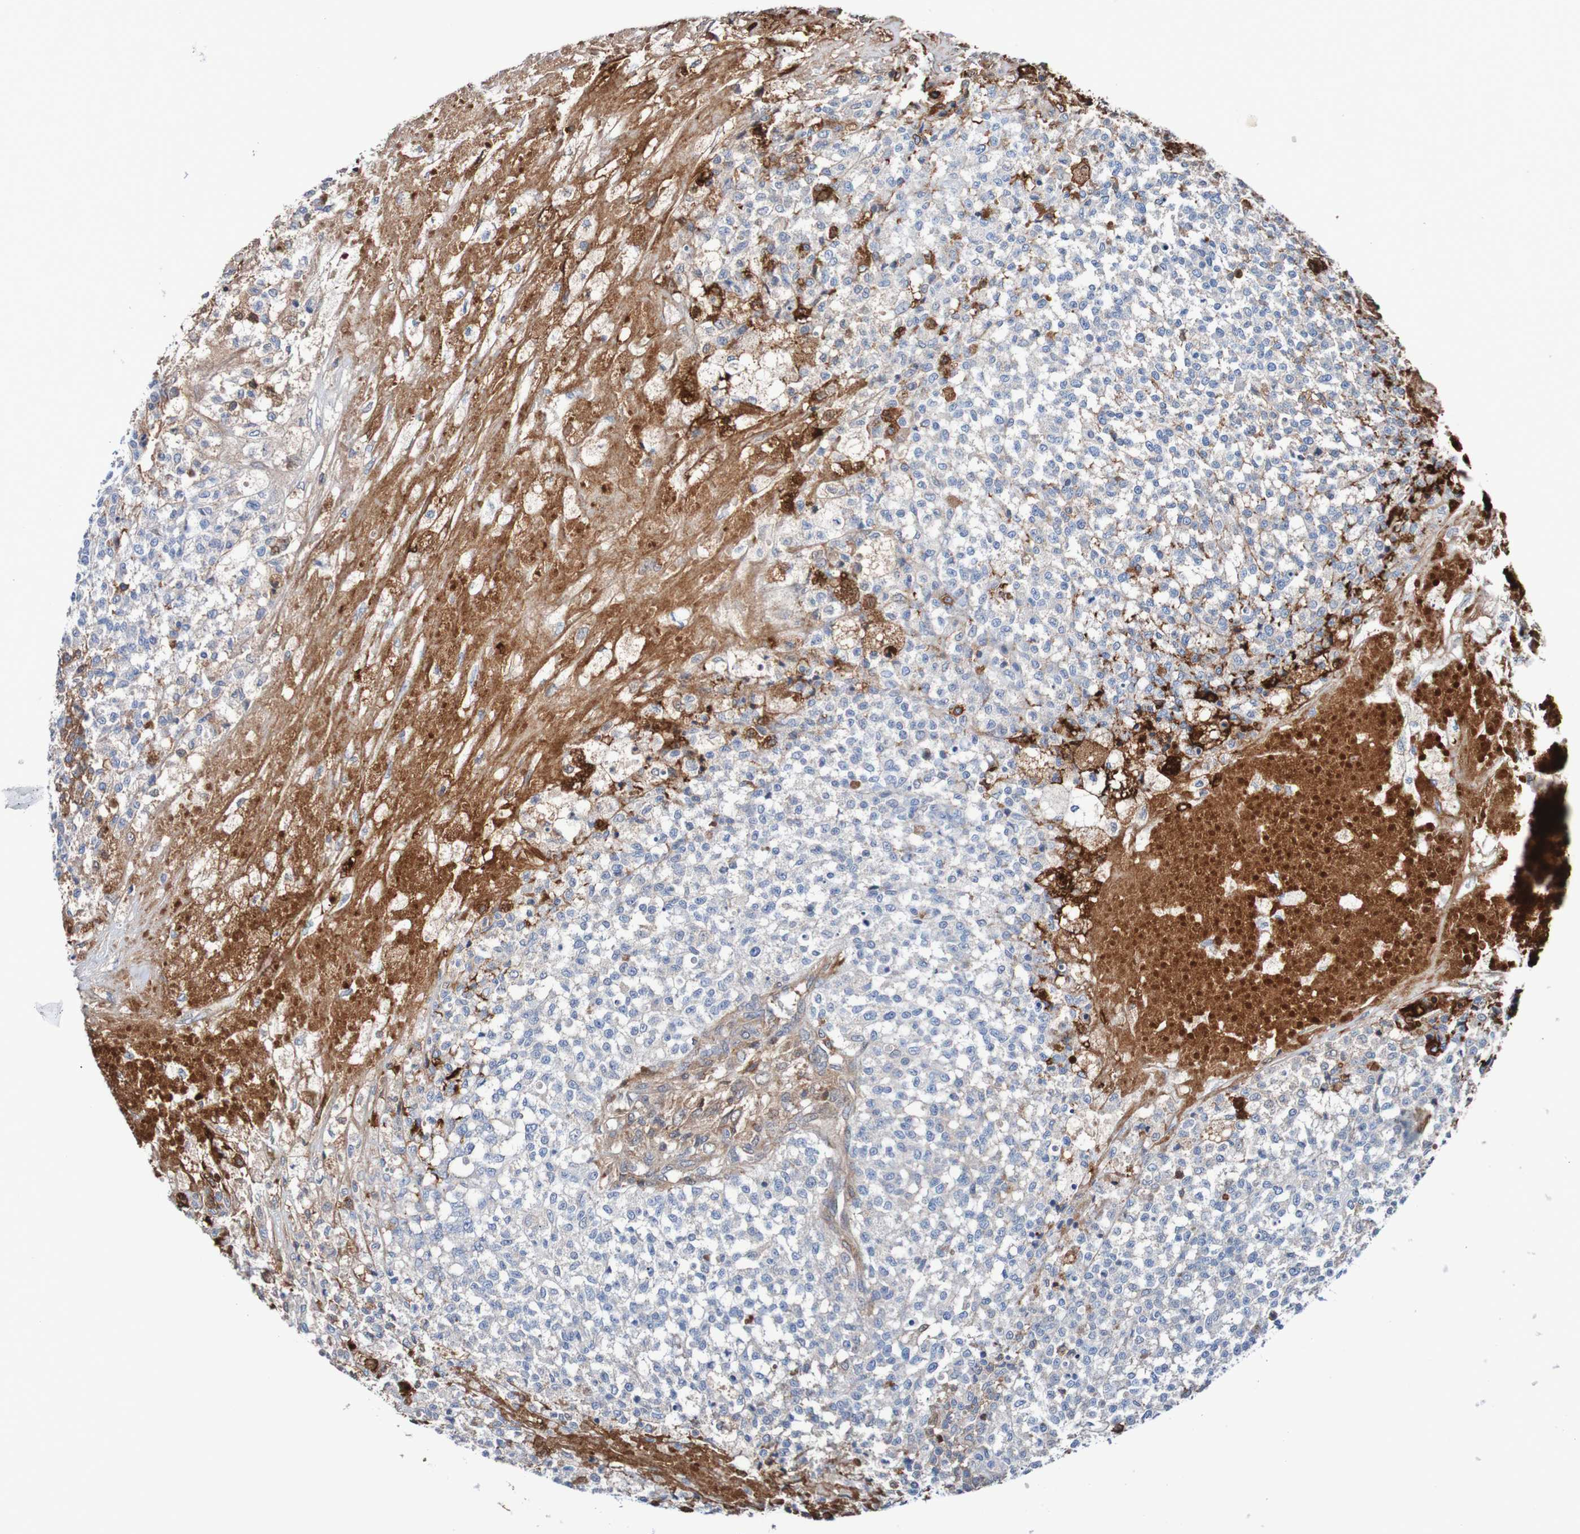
{"staining": {"intensity": "negative", "quantity": "none", "location": "none"}, "tissue": "testis cancer", "cell_type": "Tumor cells", "image_type": "cancer", "snomed": [{"axis": "morphology", "description": "Seminoma, NOS"}, {"axis": "topography", "description": "Testis"}], "caption": "Human testis seminoma stained for a protein using IHC demonstrates no expression in tumor cells.", "gene": "RIGI", "patient": {"sex": "male", "age": 59}}